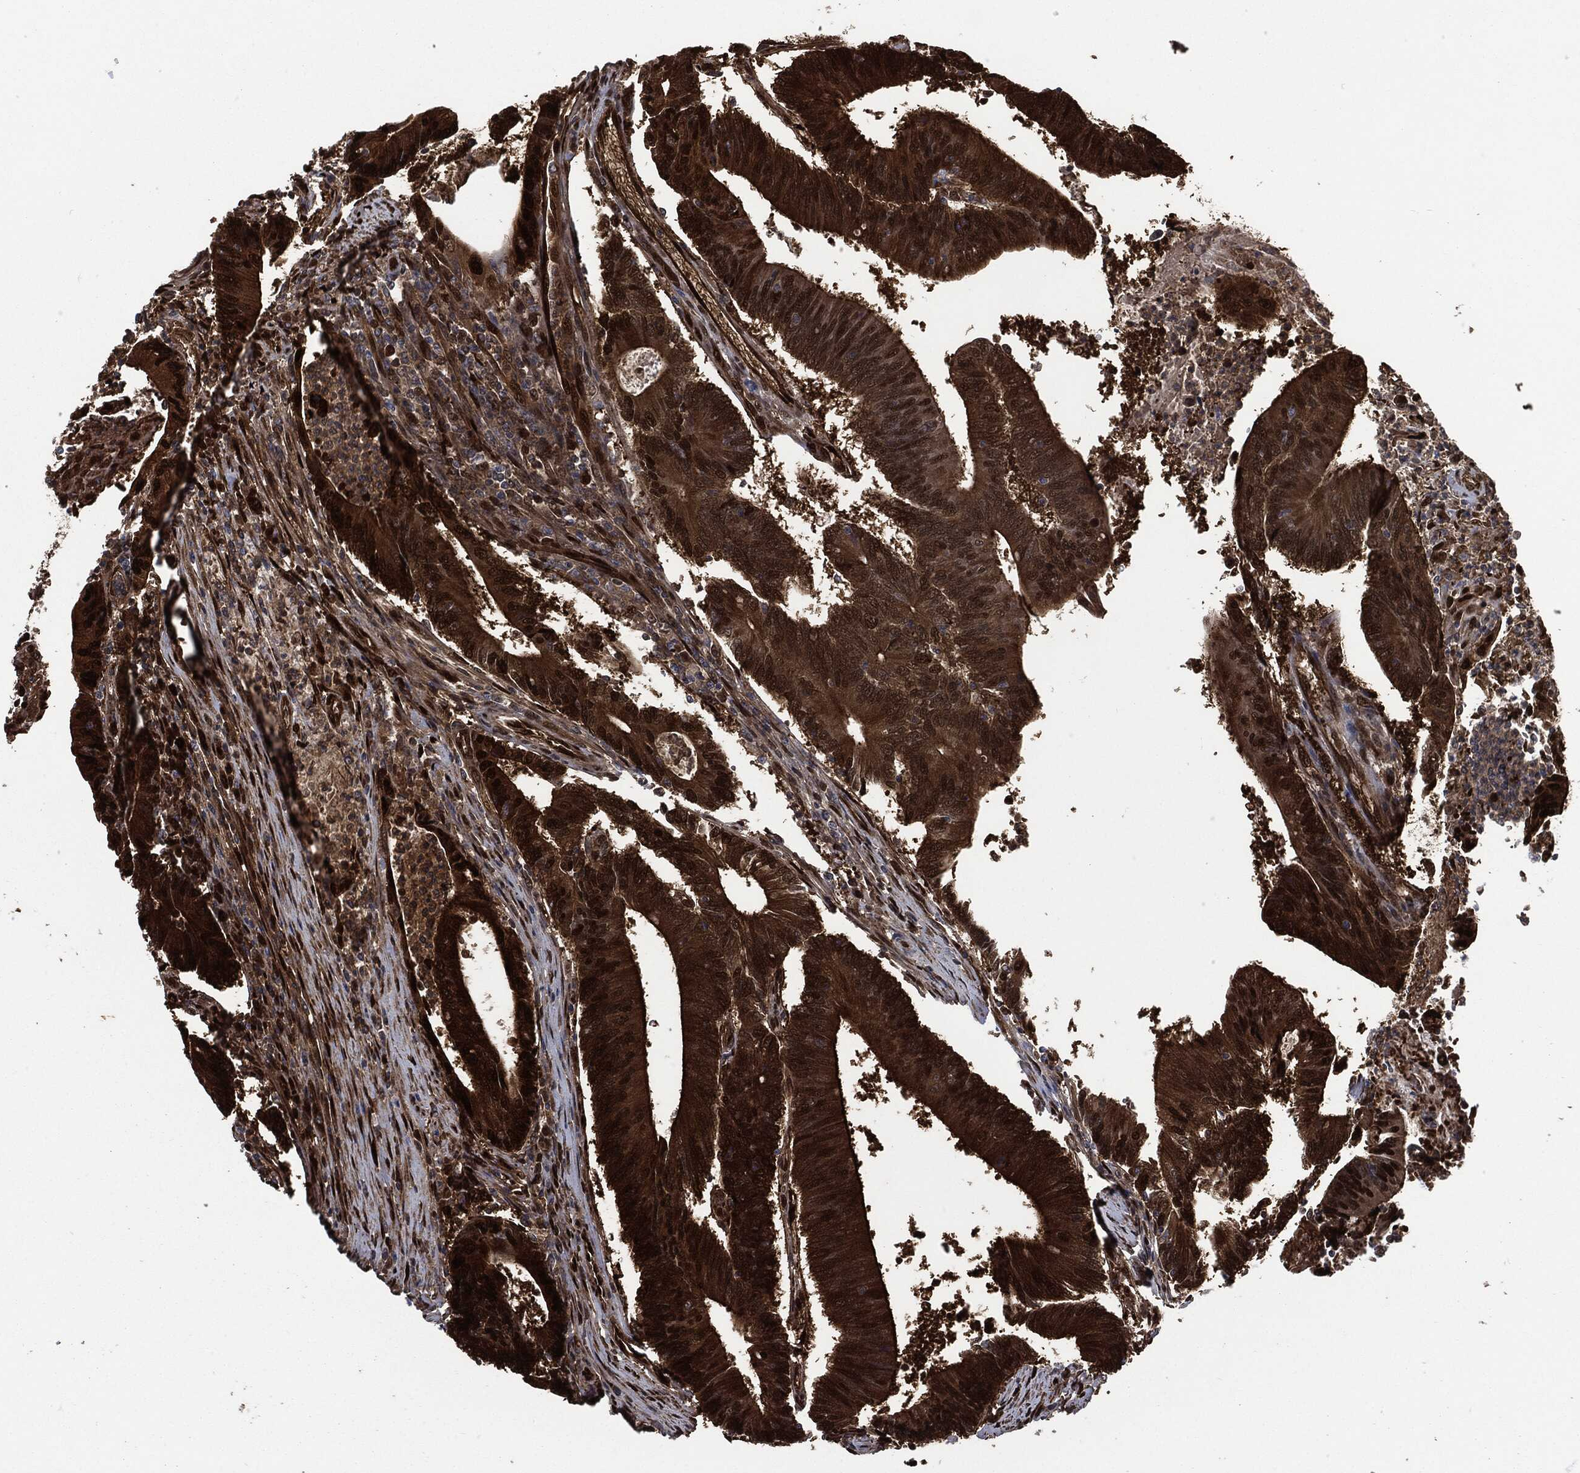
{"staining": {"intensity": "strong", "quantity": ">75%", "location": "cytoplasmic/membranous,nuclear"}, "tissue": "colorectal cancer", "cell_type": "Tumor cells", "image_type": "cancer", "snomed": [{"axis": "morphology", "description": "Adenocarcinoma, NOS"}, {"axis": "topography", "description": "Colon"}], "caption": "Colorectal cancer (adenocarcinoma) tissue displays strong cytoplasmic/membranous and nuclear expression in about >75% of tumor cells The protein of interest is shown in brown color, while the nuclei are stained blue.", "gene": "DCTN1", "patient": {"sex": "female", "age": 70}}